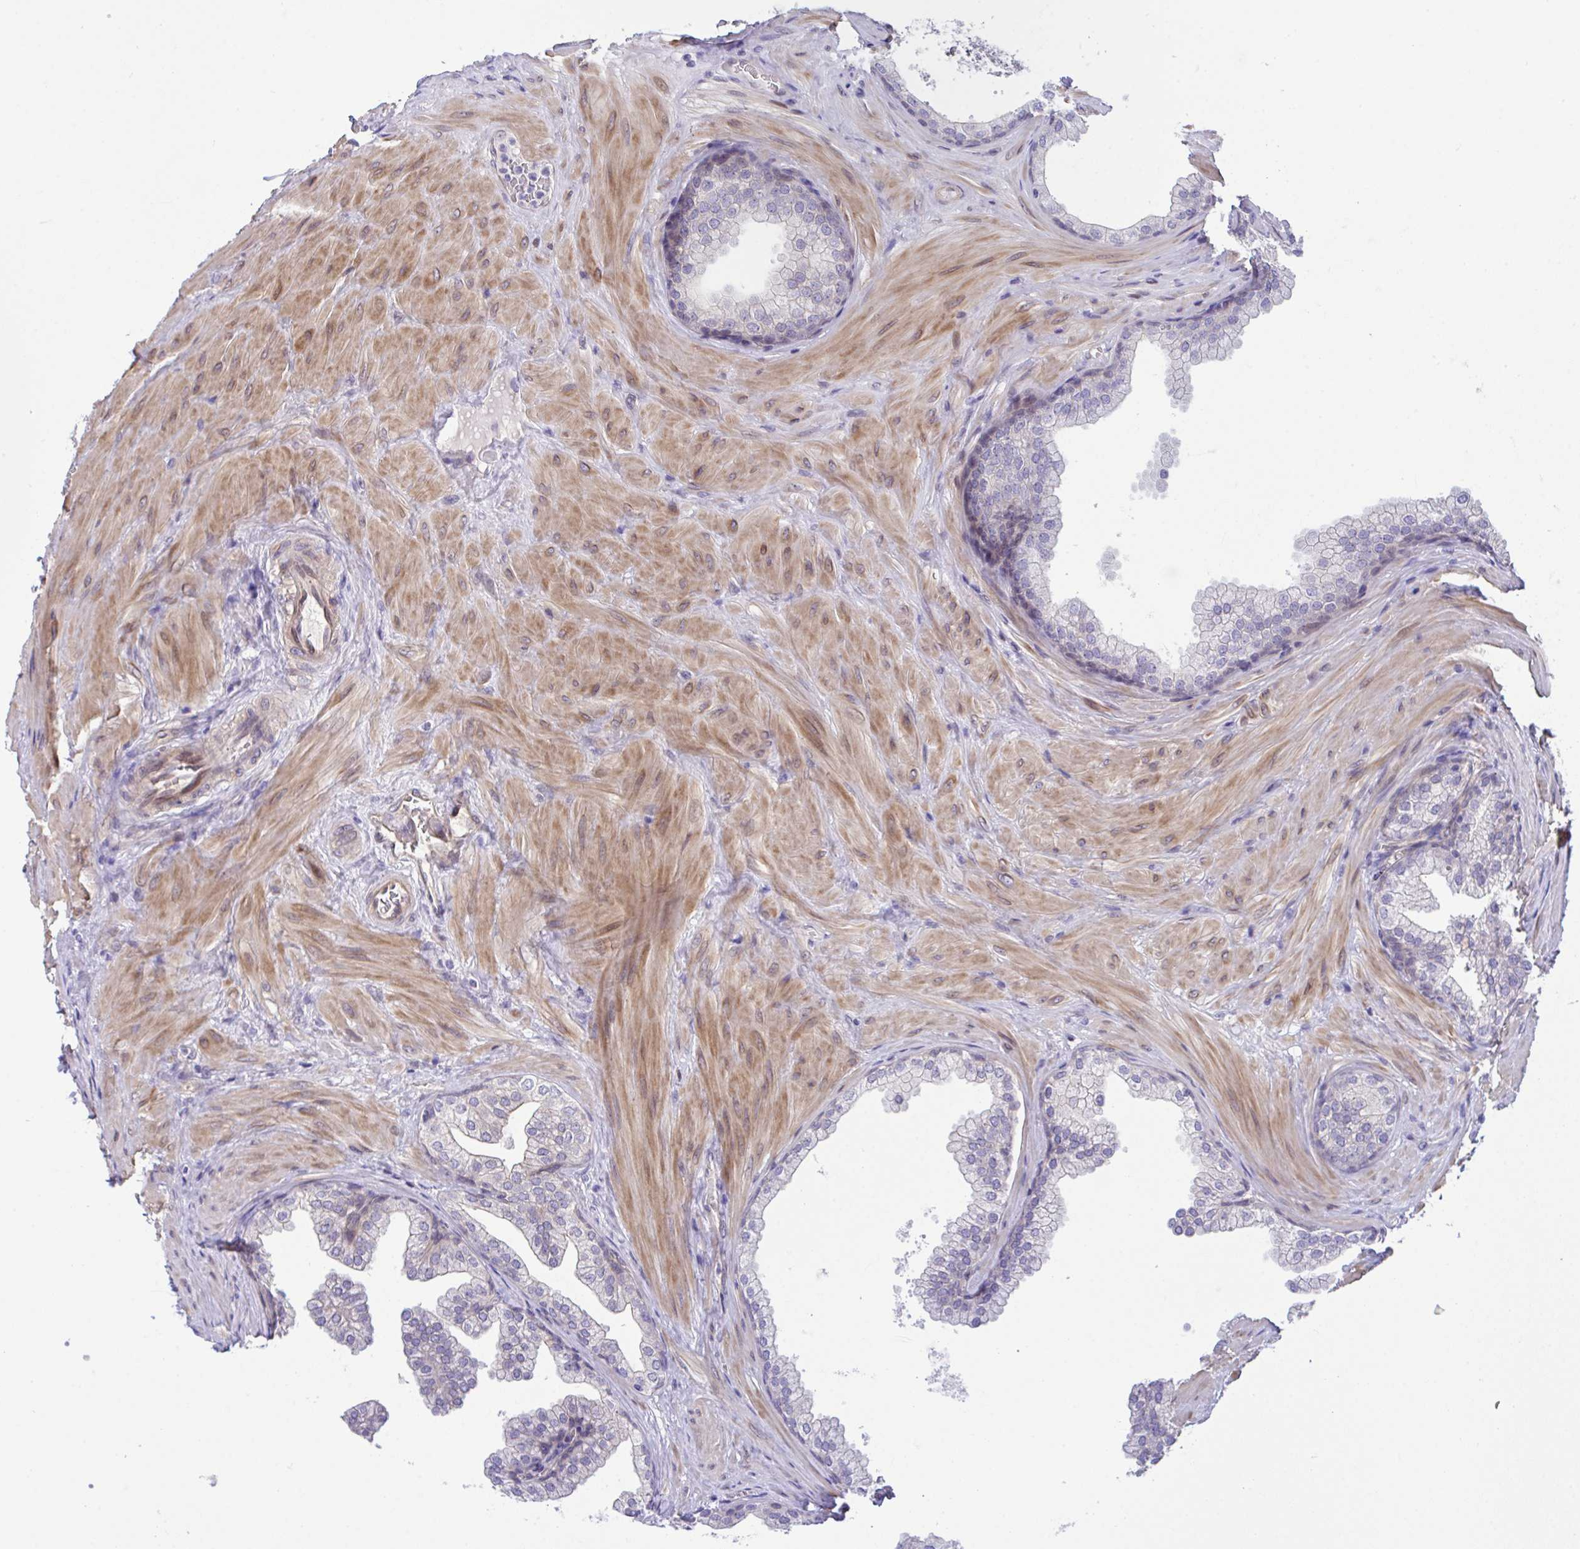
{"staining": {"intensity": "negative", "quantity": "none", "location": "none"}, "tissue": "prostate", "cell_type": "Glandular cells", "image_type": "normal", "snomed": [{"axis": "morphology", "description": "Normal tissue, NOS"}, {"axis": "topography", "description": "Prostate"}], "caption": "A micrograph of prostate stained for a protein demonstrates no brown staining in glandular cells. (Immunohistochemistry (ihc), brightfield microscopy, high magnification).", "gene": "ZBED3", "patient": {"sex": "male", "age": 37}}